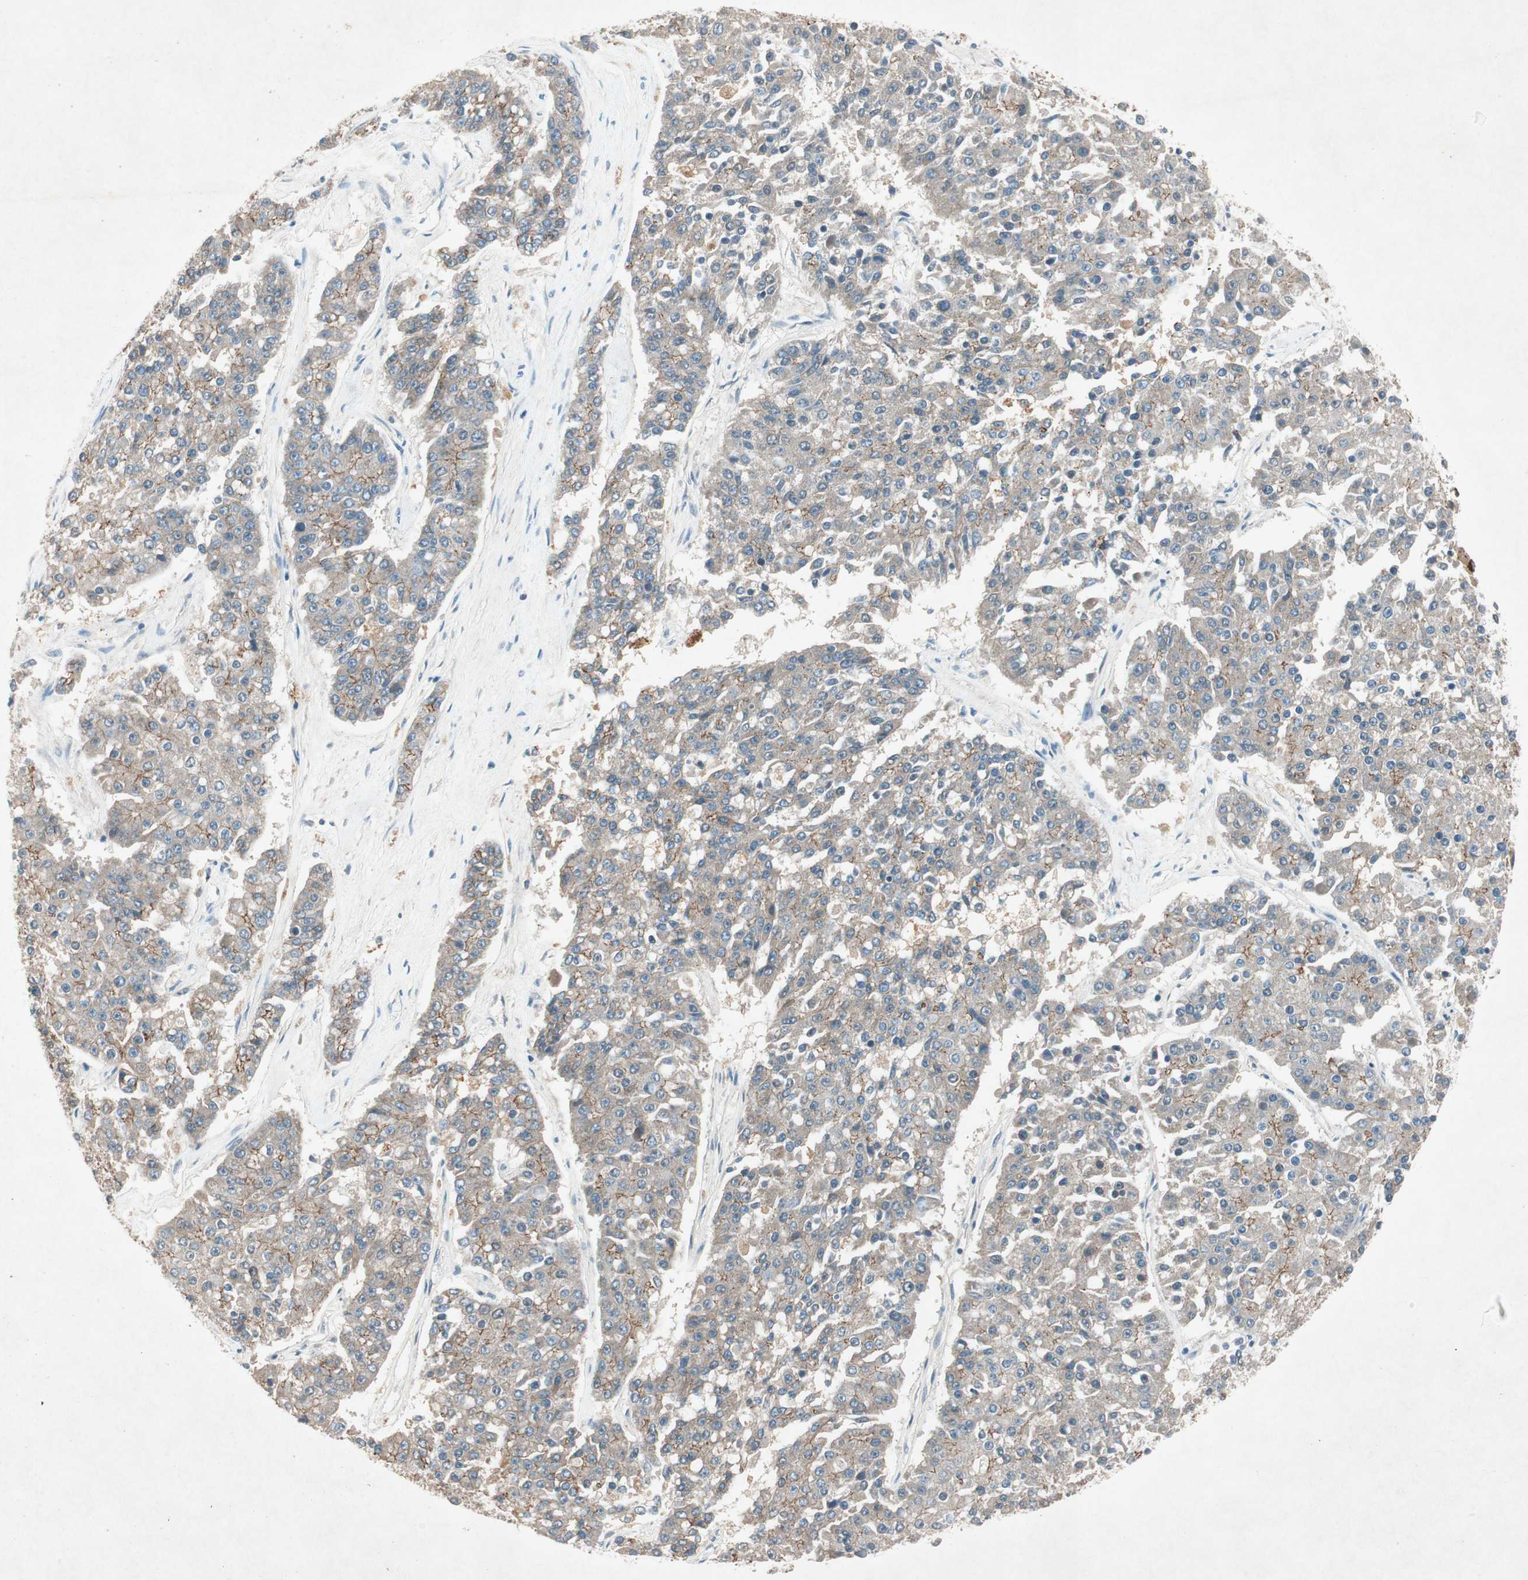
{"staining": {"intensity": "moderate", "quantity": "25%-75%", "location": "cytoplasmic/membranous"}, "tissue": "pancreatic cancer", "cell_type": "Tumor cells", "image_type": "cancer", "snomed": [{"axis": "morphology", "description": "Adenocarcinoma, NOS"}, {"axis": "topography", "description": "Pancreas"}], "caption": "Brown immunohistochemical staining in human pancreatic adenocarcinoma shows moderate cytoplasmic/membranous staining in about 25%-75% of tumor cells. The protein of interest is stained brown, and the nuclei are stained in blue (DAB (3,3'-diaminobenzidine) IHC with brightfield microscopy, high magnification).", "gene": "NKAIN1", "patient": {"sex": "male", "age": 50}}